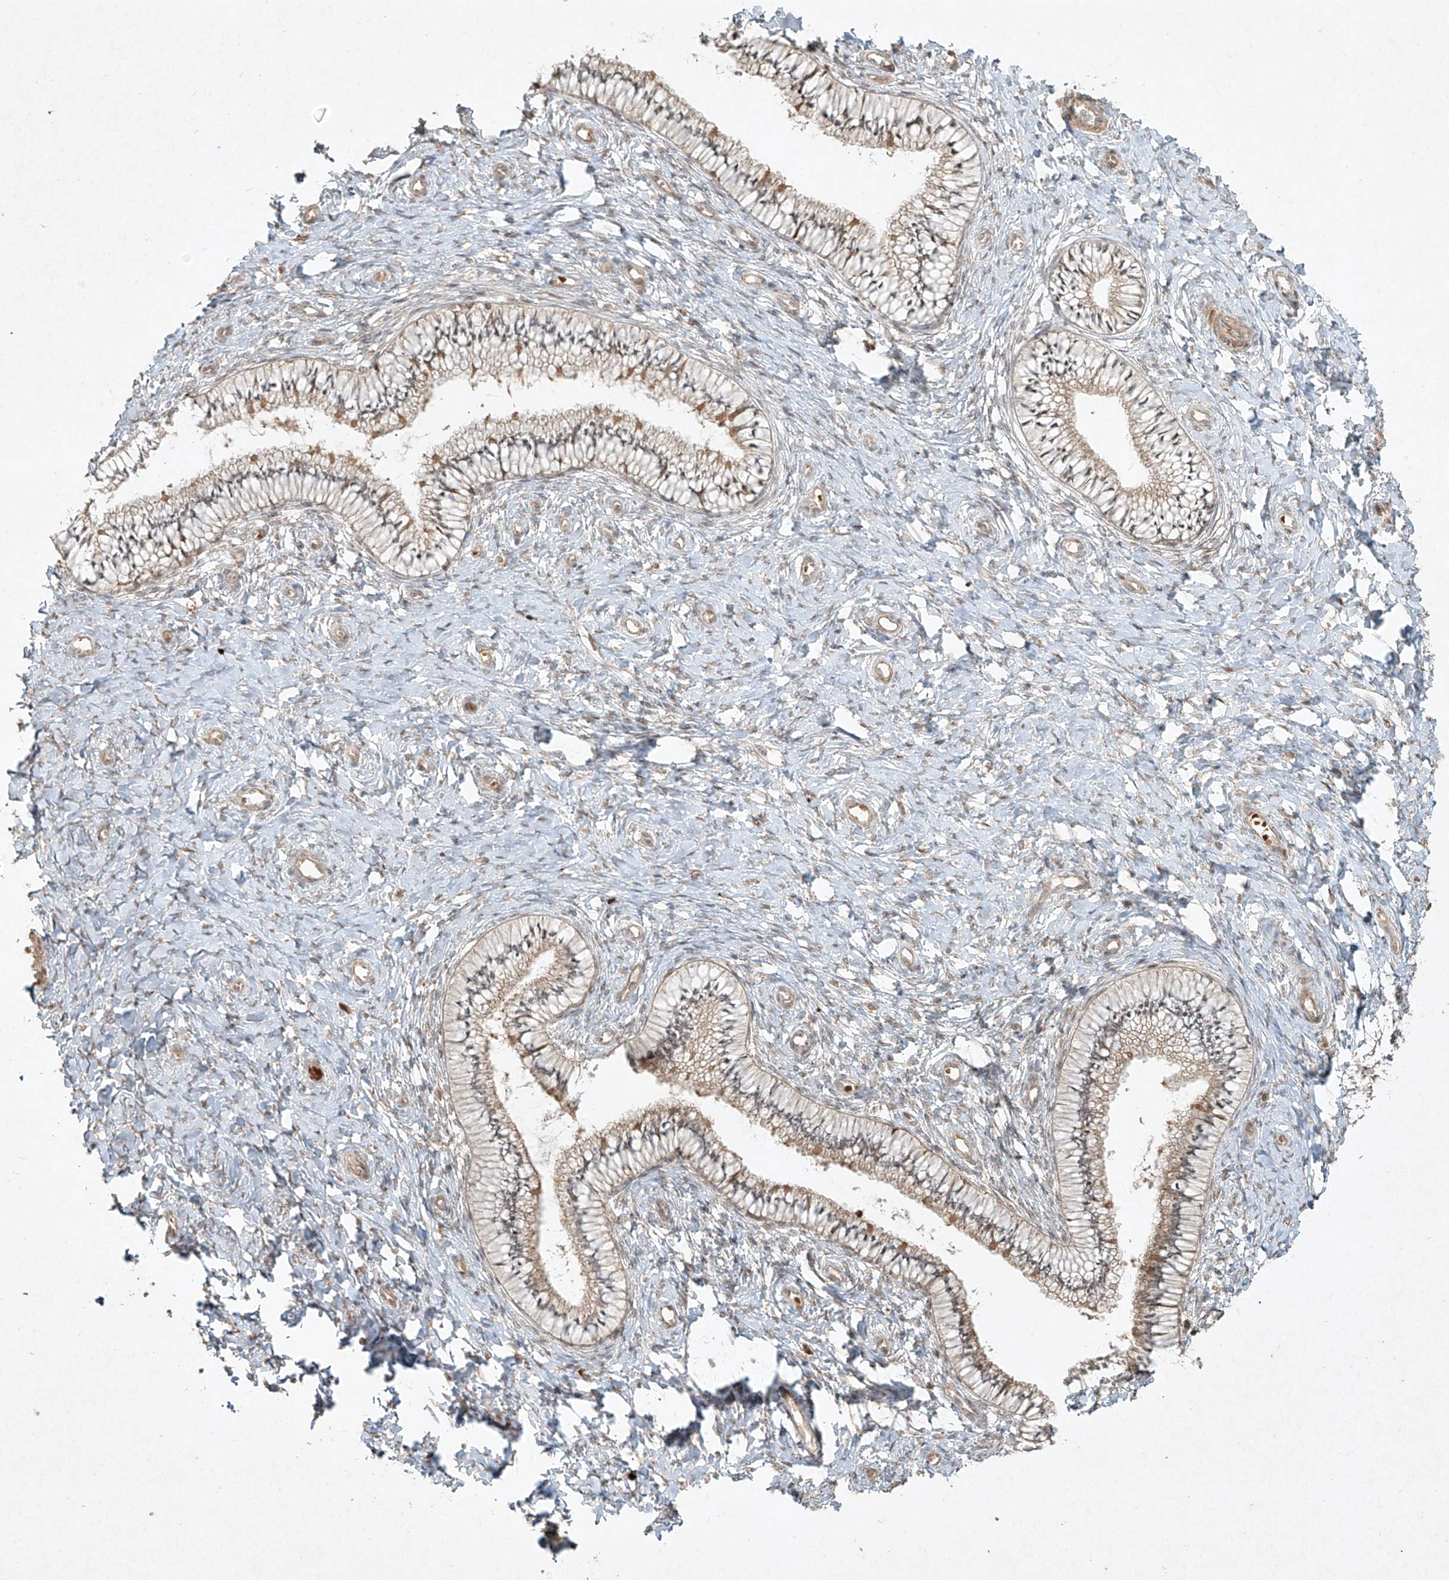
{"staining": {"intensity": "moderate", "quantity": "25%-75%", "location": "cytoplasmic/membranous"}, "tissue": "cervix", "cell_type": "Glandular cells", "image_type": "normal", "snomed": [{"axis": "morphology", "description": "Normal tissue, NOS"}, {"axis": "topography", "description": "Cervix"}], "caption": "Cervix was stained to show a protein in brown. There is medium levels of moderate cytoplasmic/membranous expression in about 25%-75% of glandular cells.", "gene": "CYYR1", "patient": {"sex": "female", "age": 36}}